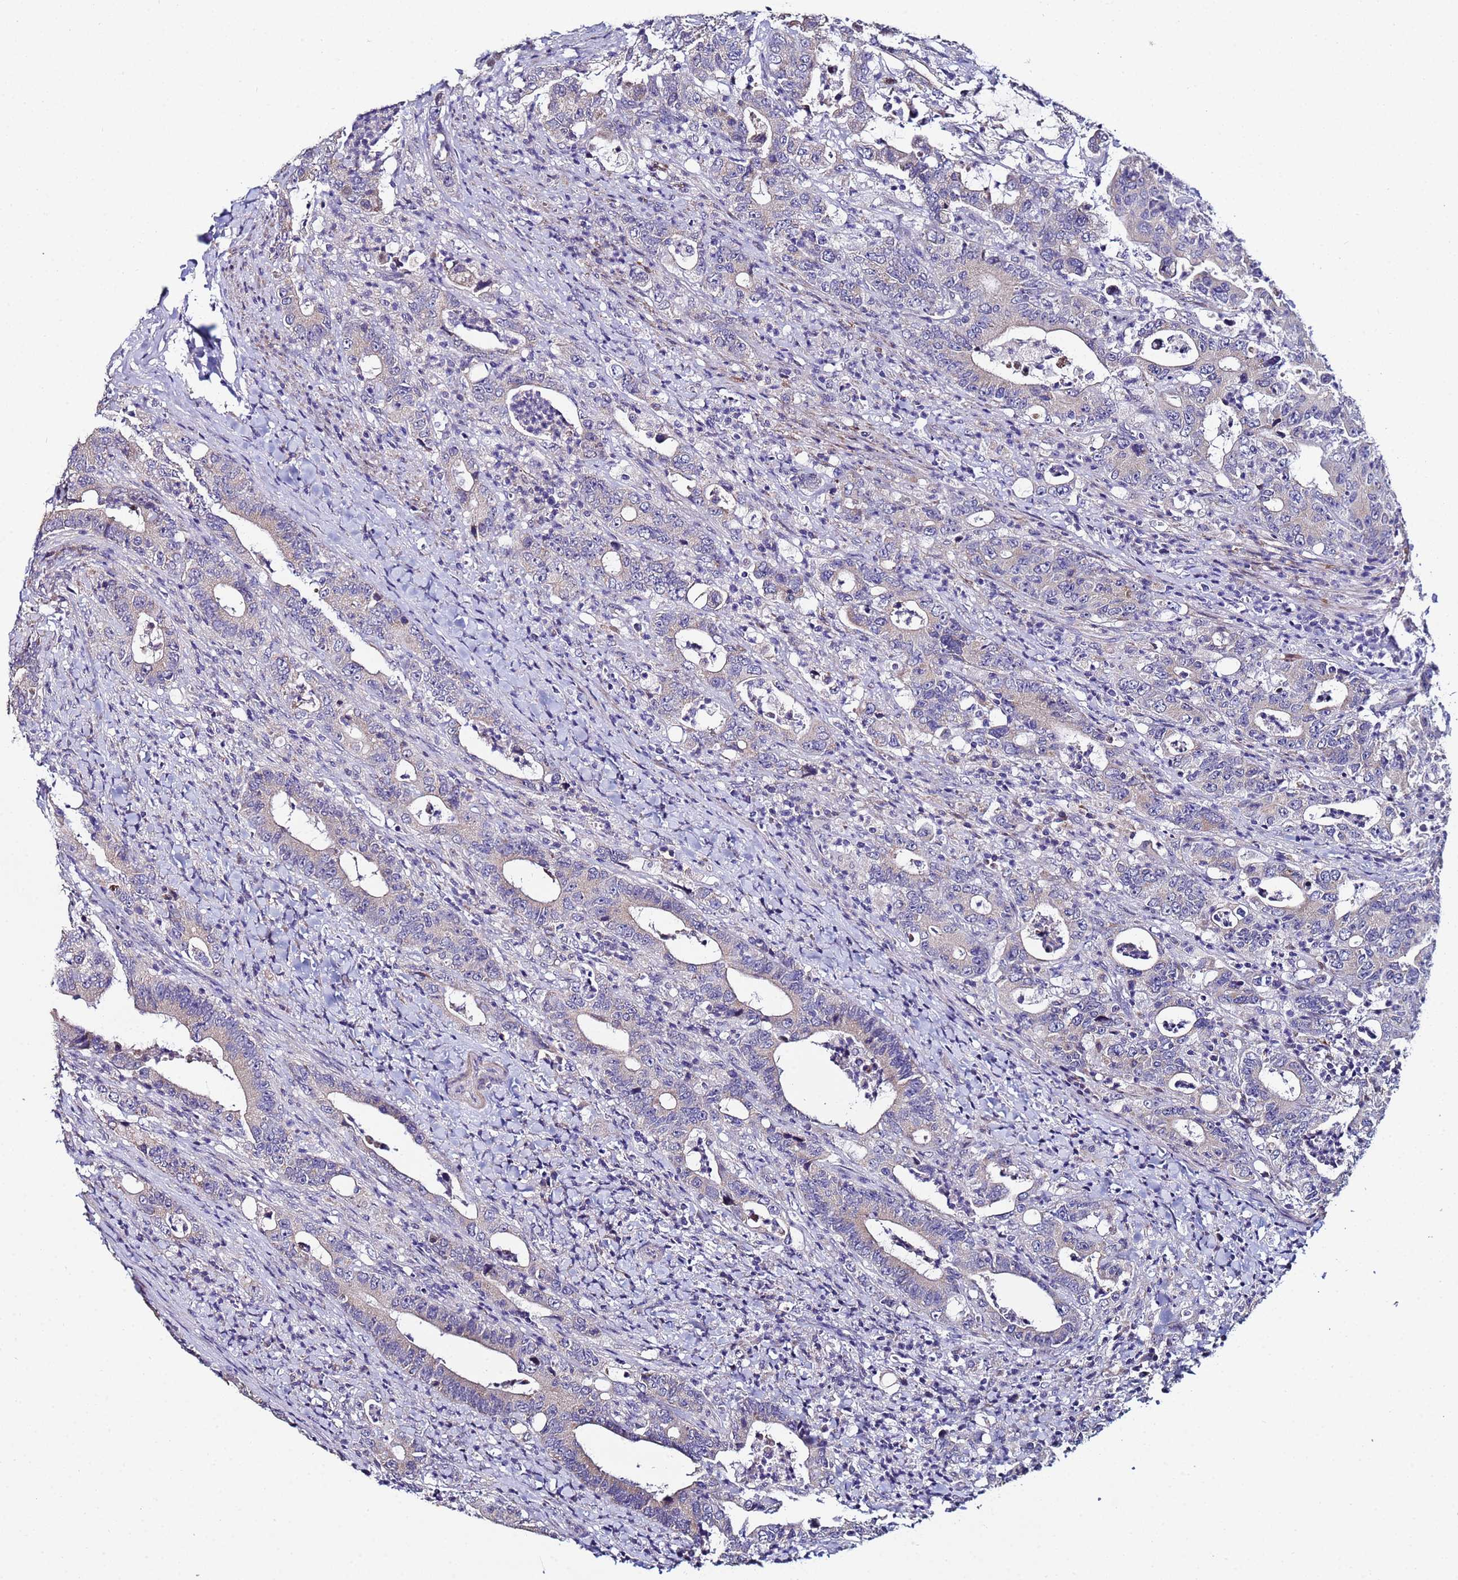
{"staining": {"intensity": "negative", "quantity": "none", "location": "none"}, "tissue": "colorectal cancer", "cell_type": "Tumor cells", "image_type": "cancer", "snomed": [{"axis": "morphology", "description": "Adenocarcinoma, NOS"}, {"axis": "topography", "description": "Colon"}], "caption": "A histopathology image of colorectal cancer (adenocarcinoma) stained for a protein shows no brown staining in tumor cells.", "gene": "CLHC1", "patient": {"sex": "female", "age": 75}}